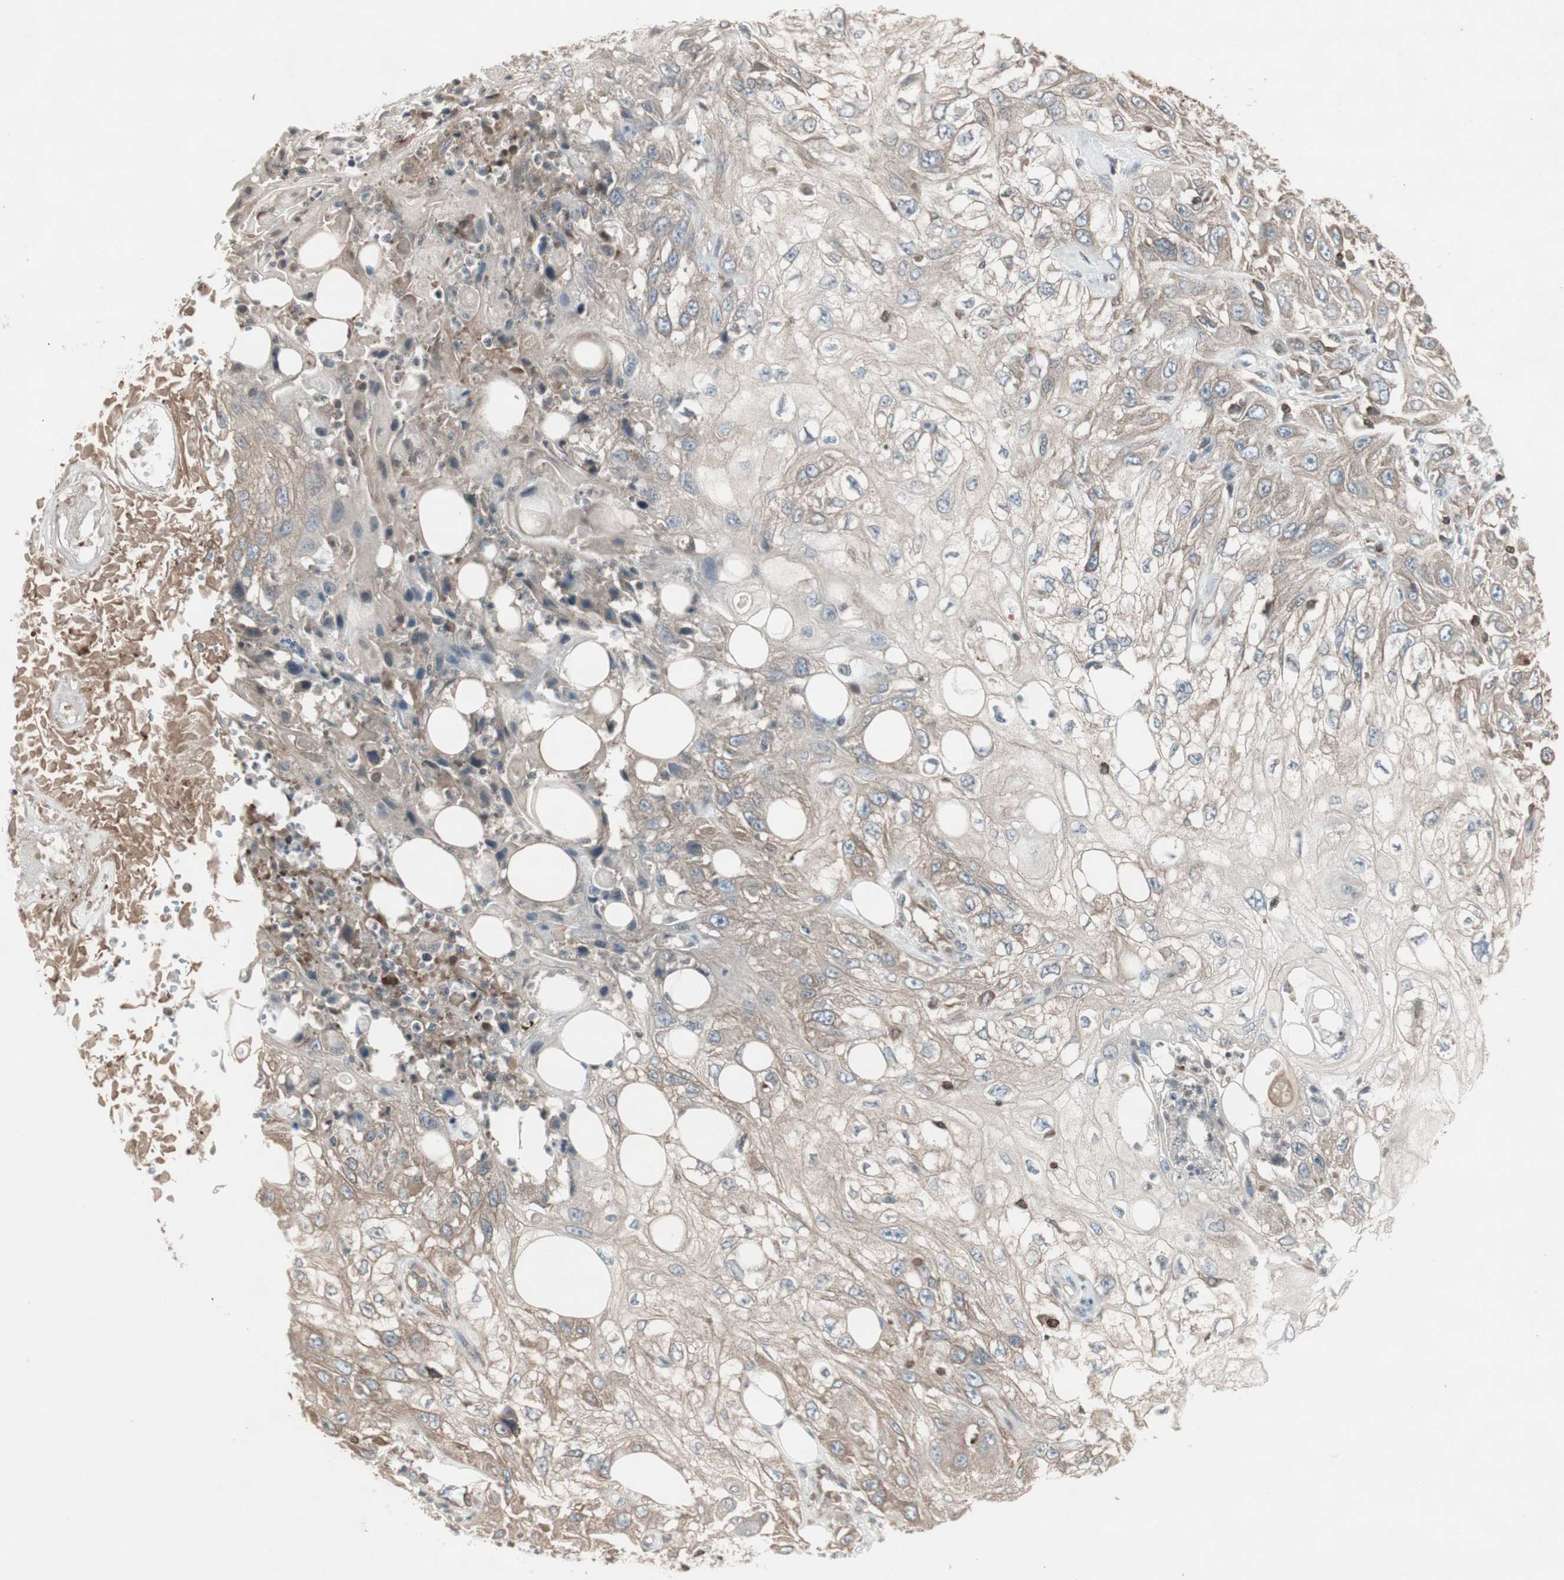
{"staining": {"intensity": "weak", "quantity": "25%-75%", "location": "cytoplasmic/membranous"}, "tissue": "skin cancer", "cell_type": "Tumor cells", "image_type": "cancer", "snomed": [{"axis": "morphology", "description": "Squamous cell carcinoma, NOS"}, {"axis": "topography", "description": "Skin"}], "caption": "Protein expression analysis of human skin cancer (squamous cell carcinoma) reveals weak cytoplasmic/membranous expression in approximately 25%-75% of tumor cells.", "gene": "ARHGEF1", "patient": {"sex": "male", "age": 75}}